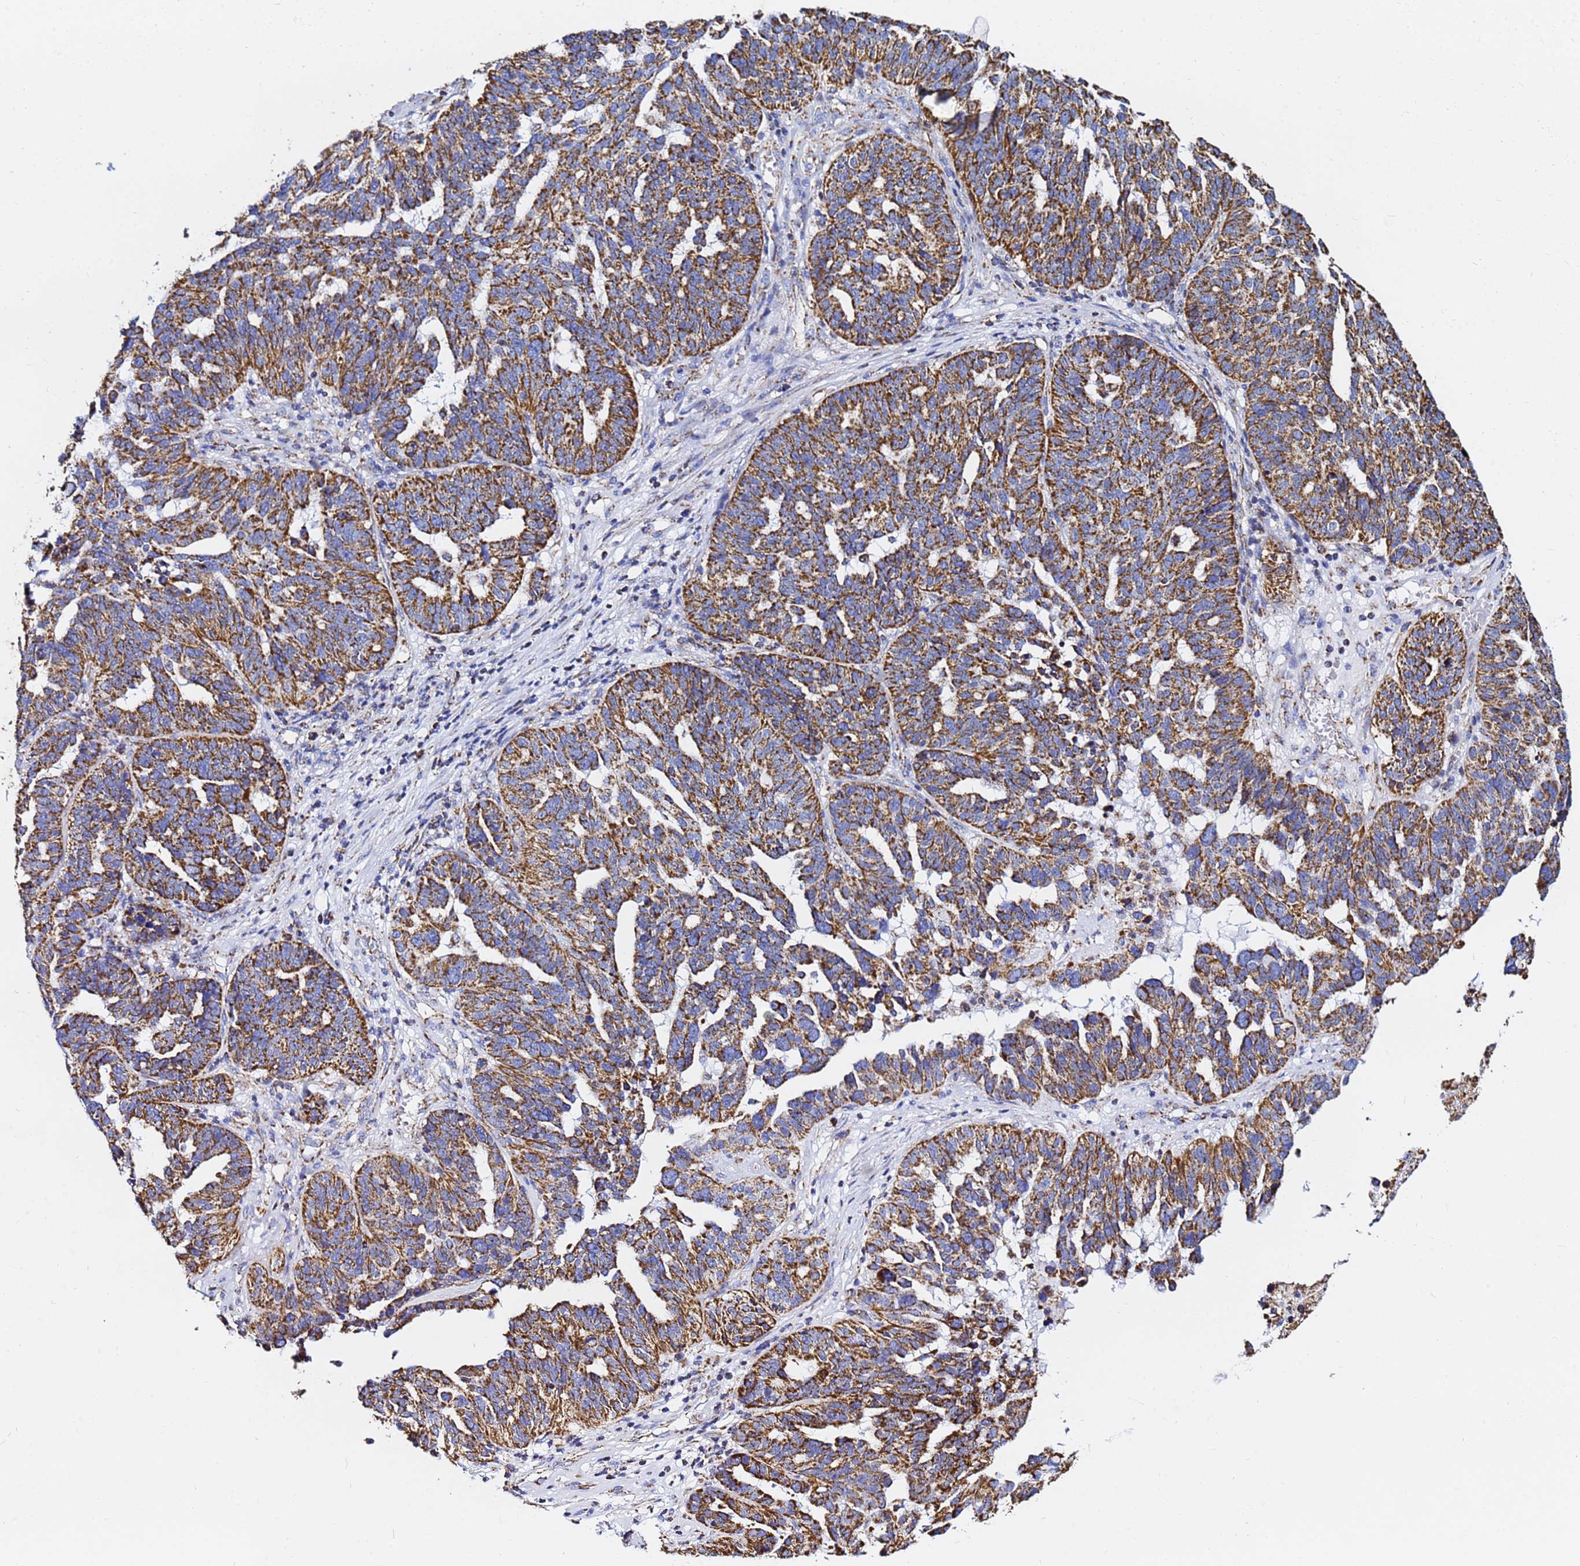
{"staining": {"intensity": "strong", "quantity": ">75%", "location": "cytoplasmic/membranous"}, "tissue": "ovarian cancer", "cell_type": "Tumor cells", "image_type": "cancer", "snomed": [{"axis": "morphology", "description": "Cystadenocarcinoma, serous, NOS"}, {"axis": "topography", "description": "Ovary"}], "caption": "Ovarian serous cystadenocarcinoma stained for a protein displays strong cytoplasmic/membranous positivity in tumor cells. (DAB IHC, brown staining for protein, blue staining for nuclei).", "gene": "PHB2", "patient": {"sex": "female", "age": 59}}